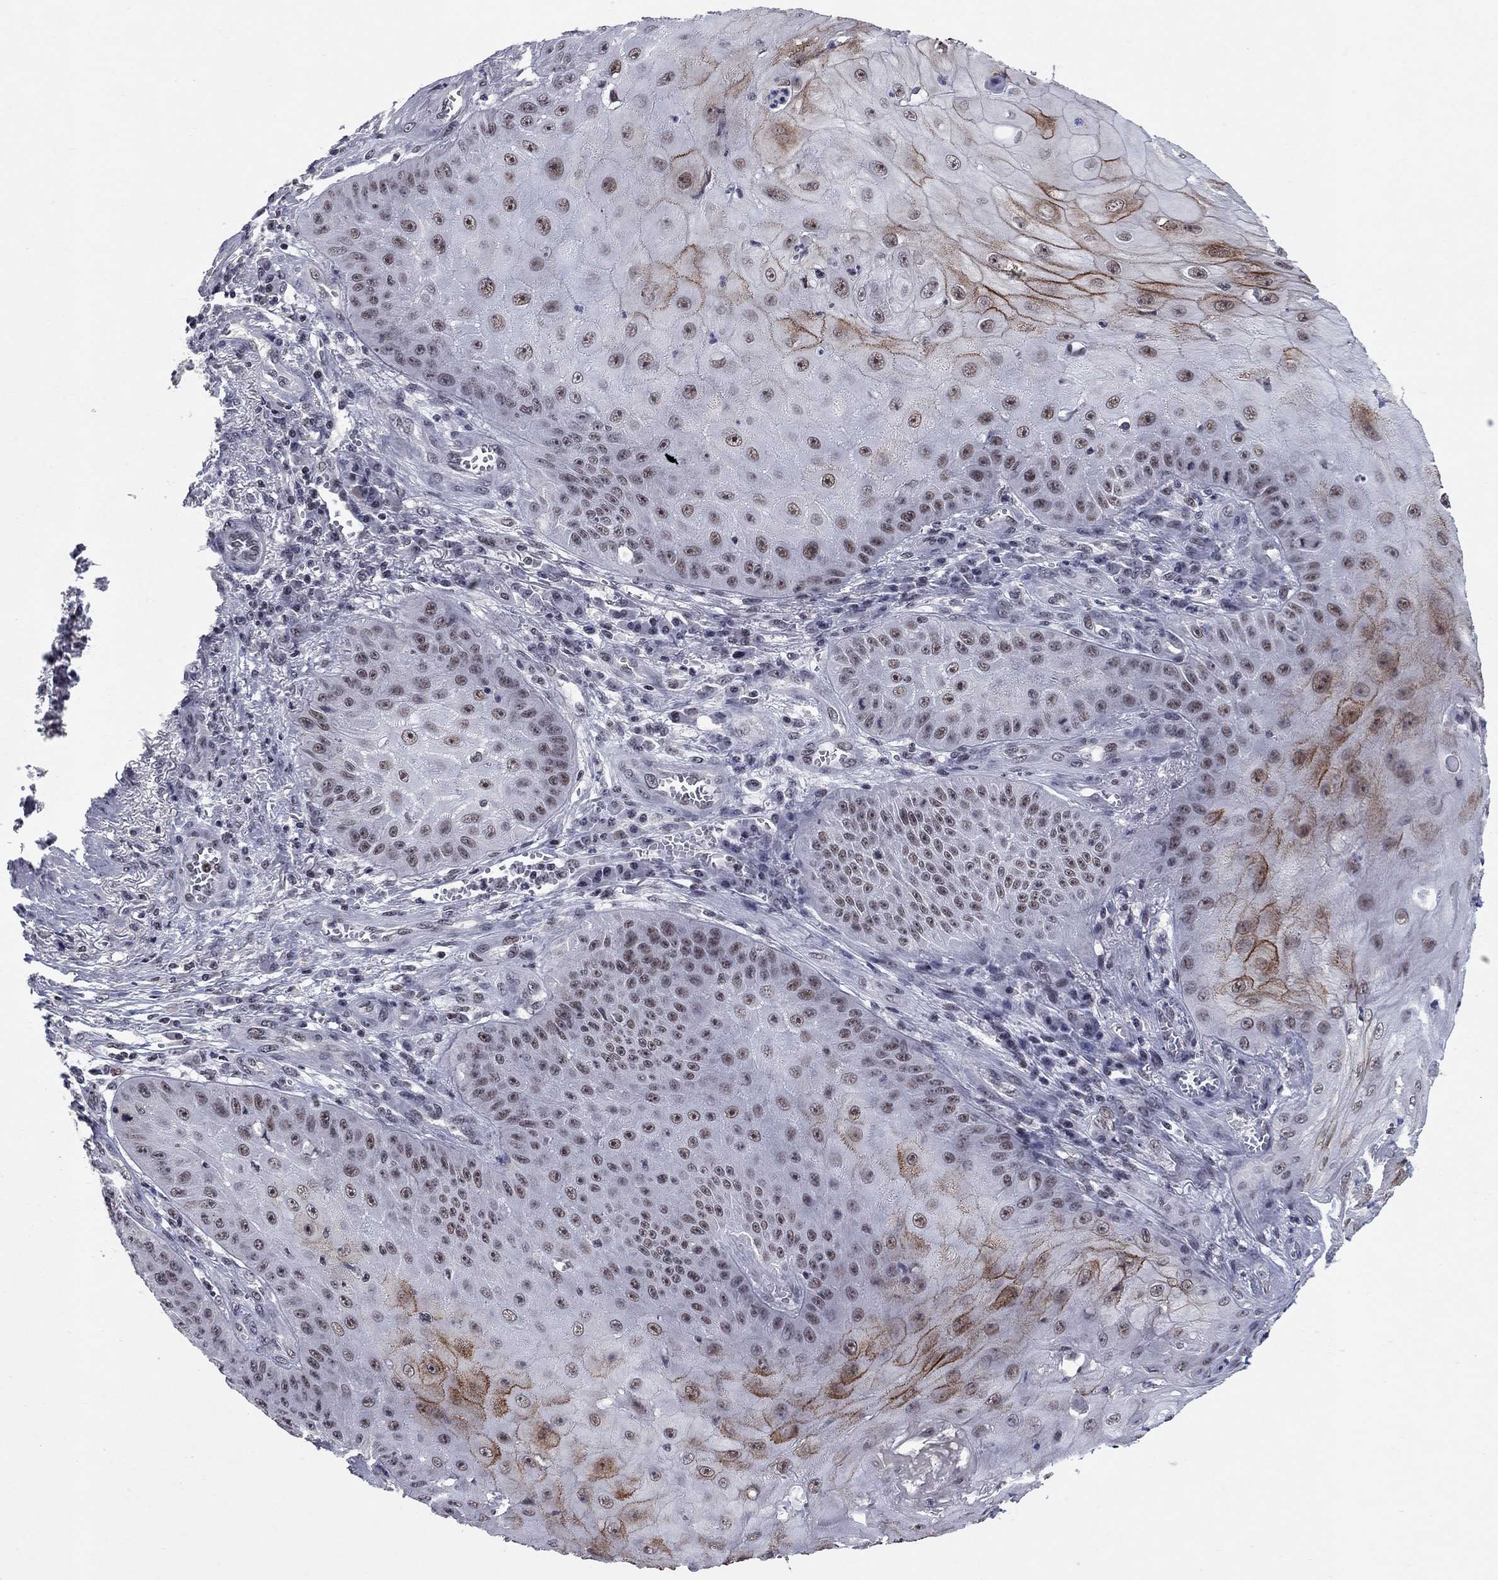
{"staining": {"intensity": "strong", "quantity": "<25%", "location": "cytoplasmic/membranous"}, "tissue": "skin cancer", "cell_type": "Tumor cells", "image_type": "cancer", "snomed": [{"axis": "morphology", "description": "Squamous cell carcinoma, NOS"}, {"axis": "topography", "description": "Skin"}], "caption": "Strong cytoplasmic/membranous protein staining is identified in about <25% of tumor cells in skin squamous cell carcinoma. The staining was performed using DAB, with brown indicating positive protein expression. Nuclei are stained blue with hematoxylin.", "gene": "TAF9", "patient": {"sex": "male", "age": 70}}